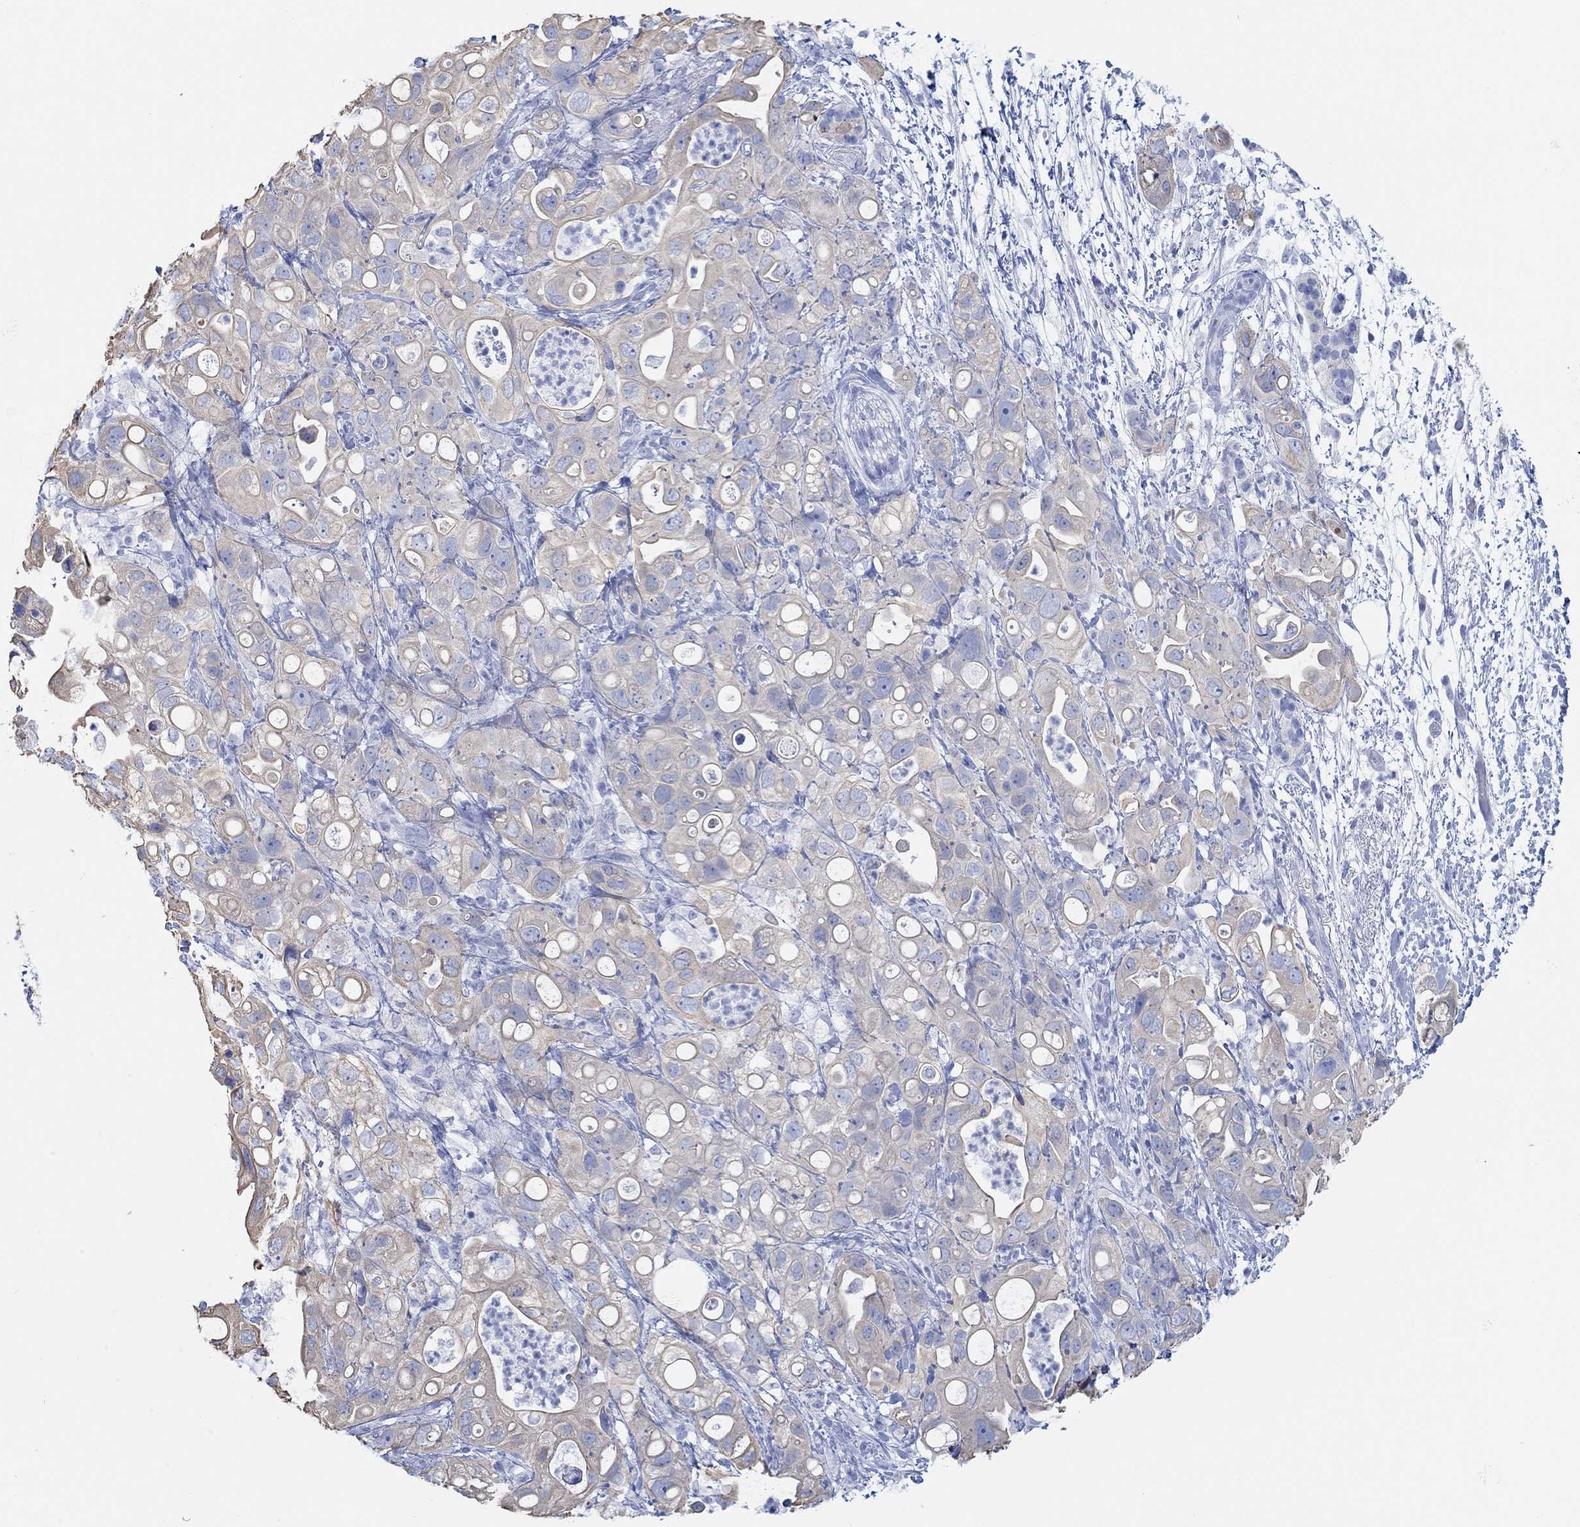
{"staining": {"intensity": "weak", "quantity": ">75%", "location": "cytoplasmic/membranous"}, "tissue": "pancreatic cancer", "cell_type": "Tumor cells", "image_type": "cancer", "snomed": [{"axis": "morphology", "description": "Adenocarcinoma, NOS"}, {"axis": "topography", "description": "Pancreas"}], "caption": "Protein staining reveals weak cytoplasmic/membranous staining in approximately >75% of tumor cells in pancreatic cancer. The protein of interest is shown in brown color, while the nuclei are stained blue.", "gene": "AK8", "patient": {"sex": "female", "age": 72}}